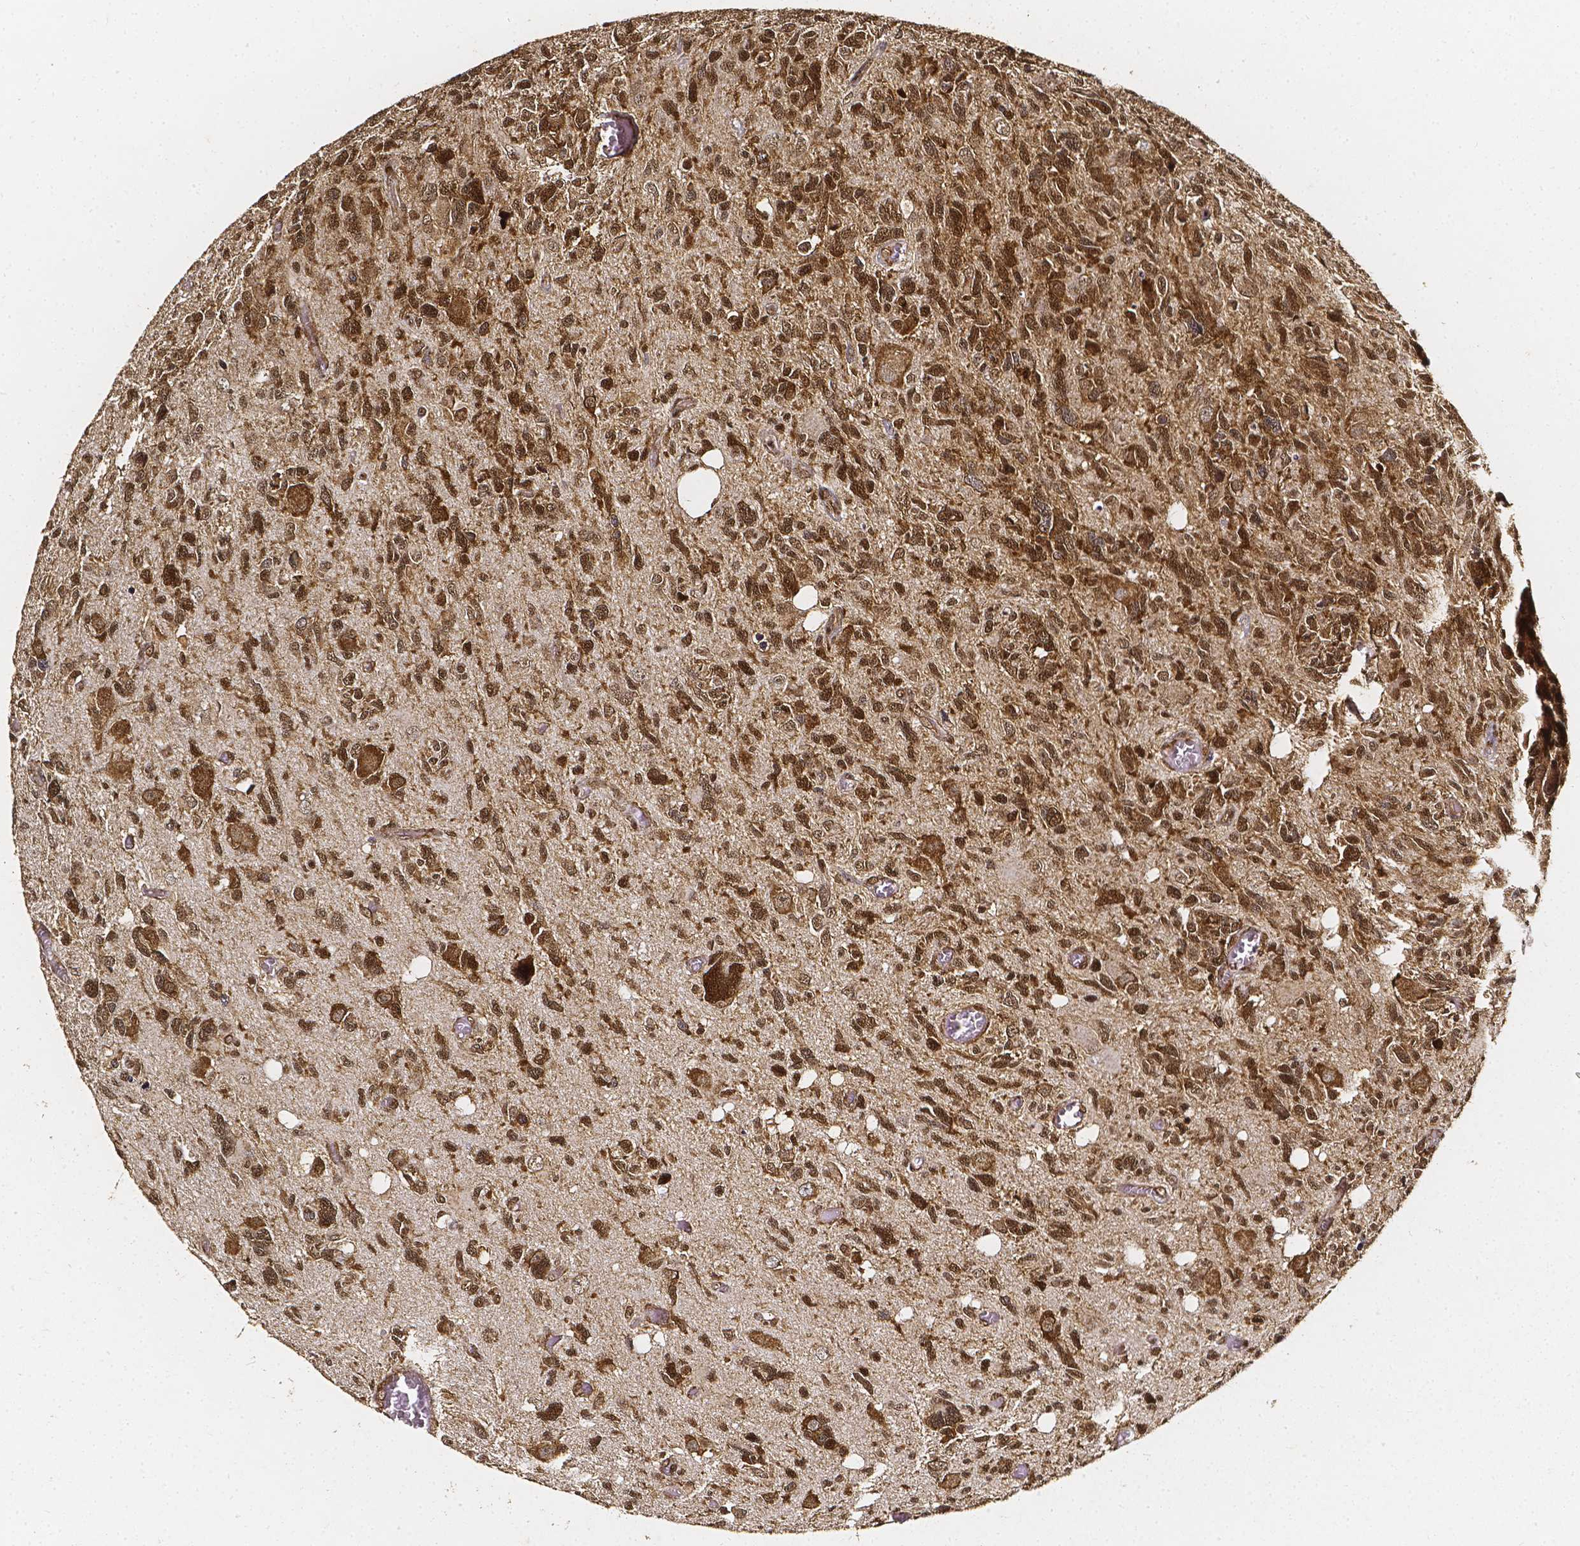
{"staining": {"intensity": "moderate", "quantity": ">75%", "location": "cytoplasmic/membranous,nuclear"}, "tissue": "glioma", "cell_type": "Tumor cells", "image_type": "cancer", "snomed": [{"axis": "morphology", "description": "Glioma, malignant, High grade"}, {"axis": "topography", "description": "Brain"}], "caption": "Approximately >75% of tumor cells in human malignant glioma (high-grade) display moderate cytoplasmic/membranous and nuclear protein expression as visualized by brown immunohistochemical staining.", "gene": "SMN1", "patient": {"sex": "male", "age": 49}}